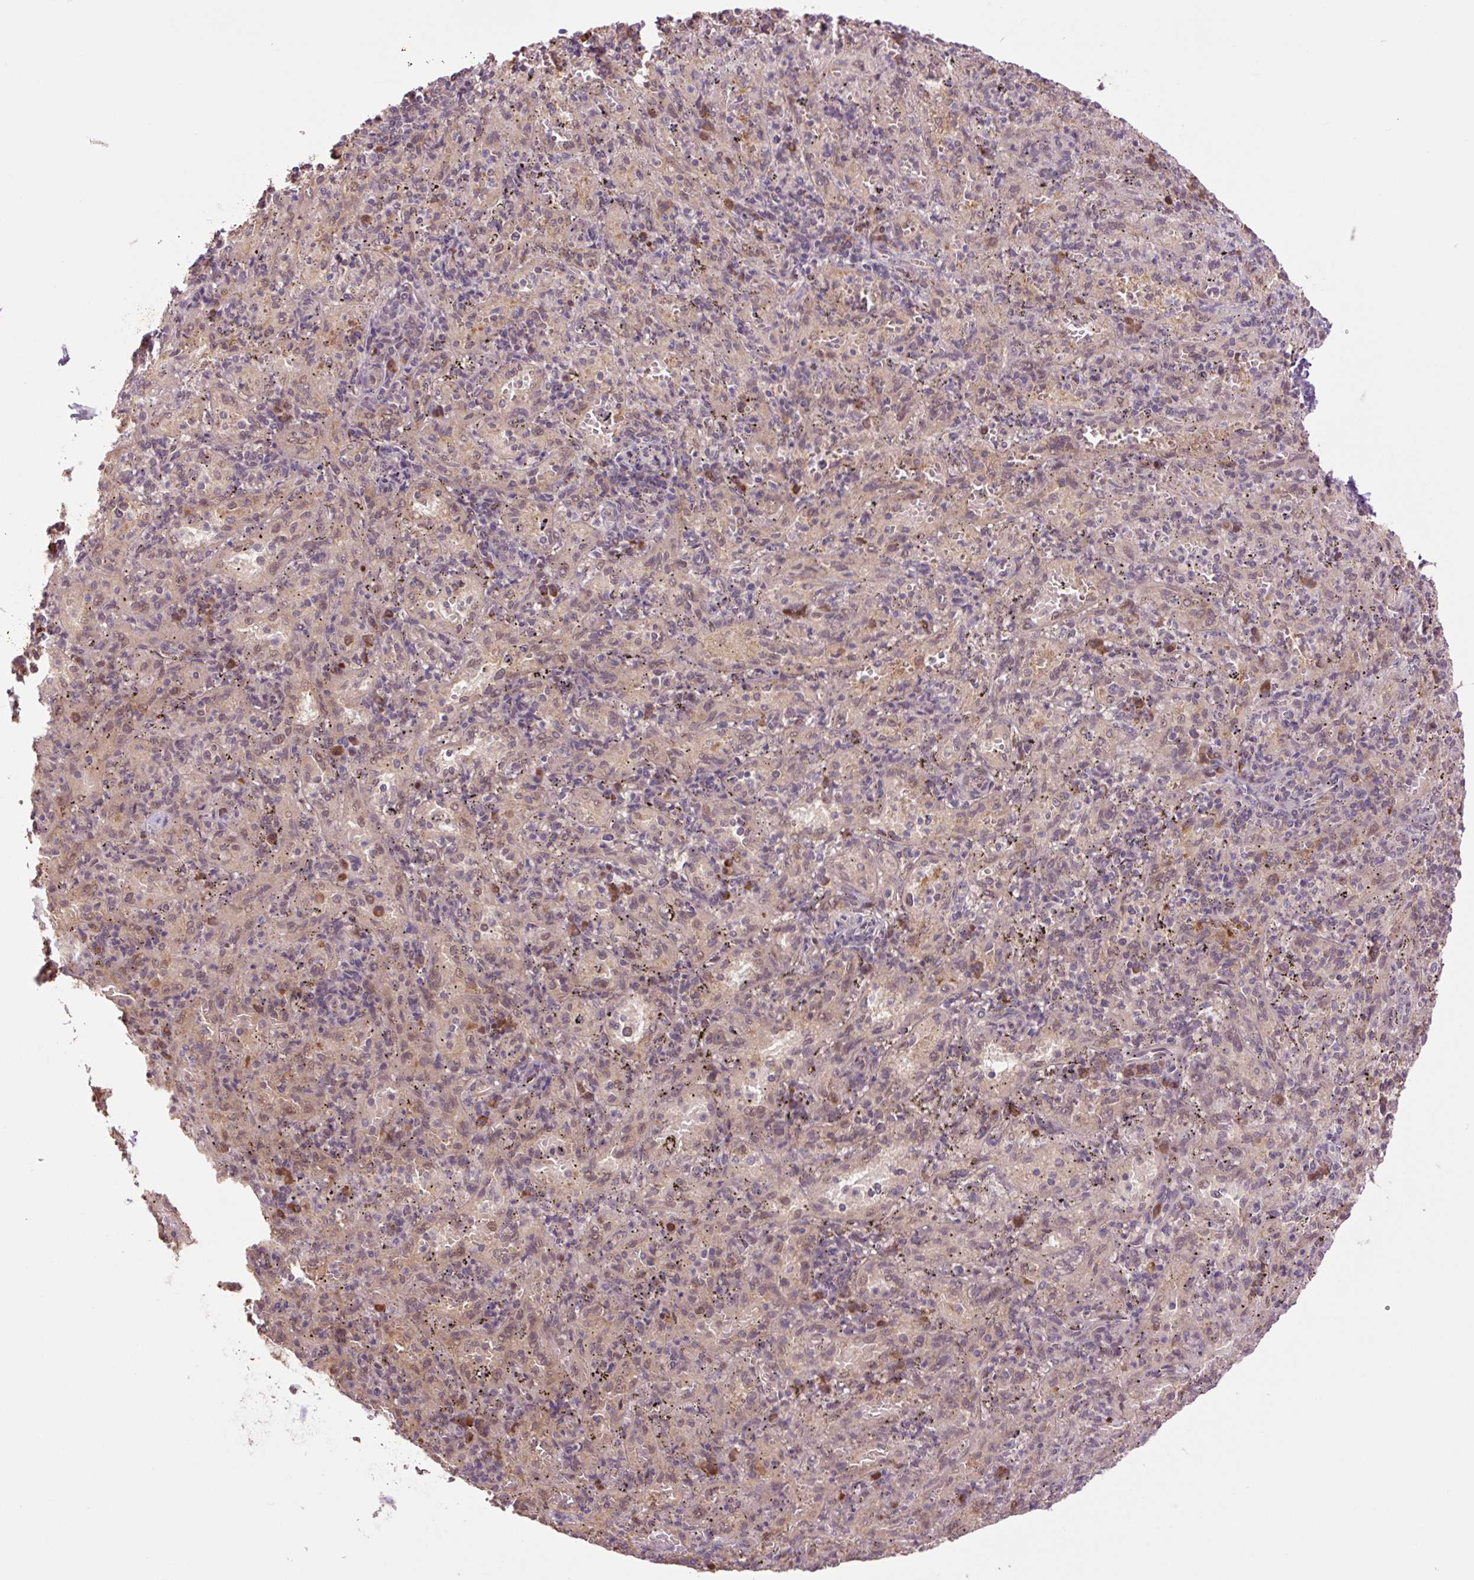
{"staining": {"intensity": "weak", "quantity": "<25%", "location": "cytoplasmic/membranous"}, "tissue": "spleen", "cell_type": "Cells in red pulp", "image_type": "normal", "snomed": [{"axis": "morphology", "description": "Normal tissue, NOS"}, {"axis": "topography", "description": "Spleen"}], "caption": "Immunohistochemistry (IHC) of unremarkable human spleen reveals no expression in cells in red pulp.", "gene": "TPT1", "patient": {"sex": "male", "age": 57}}